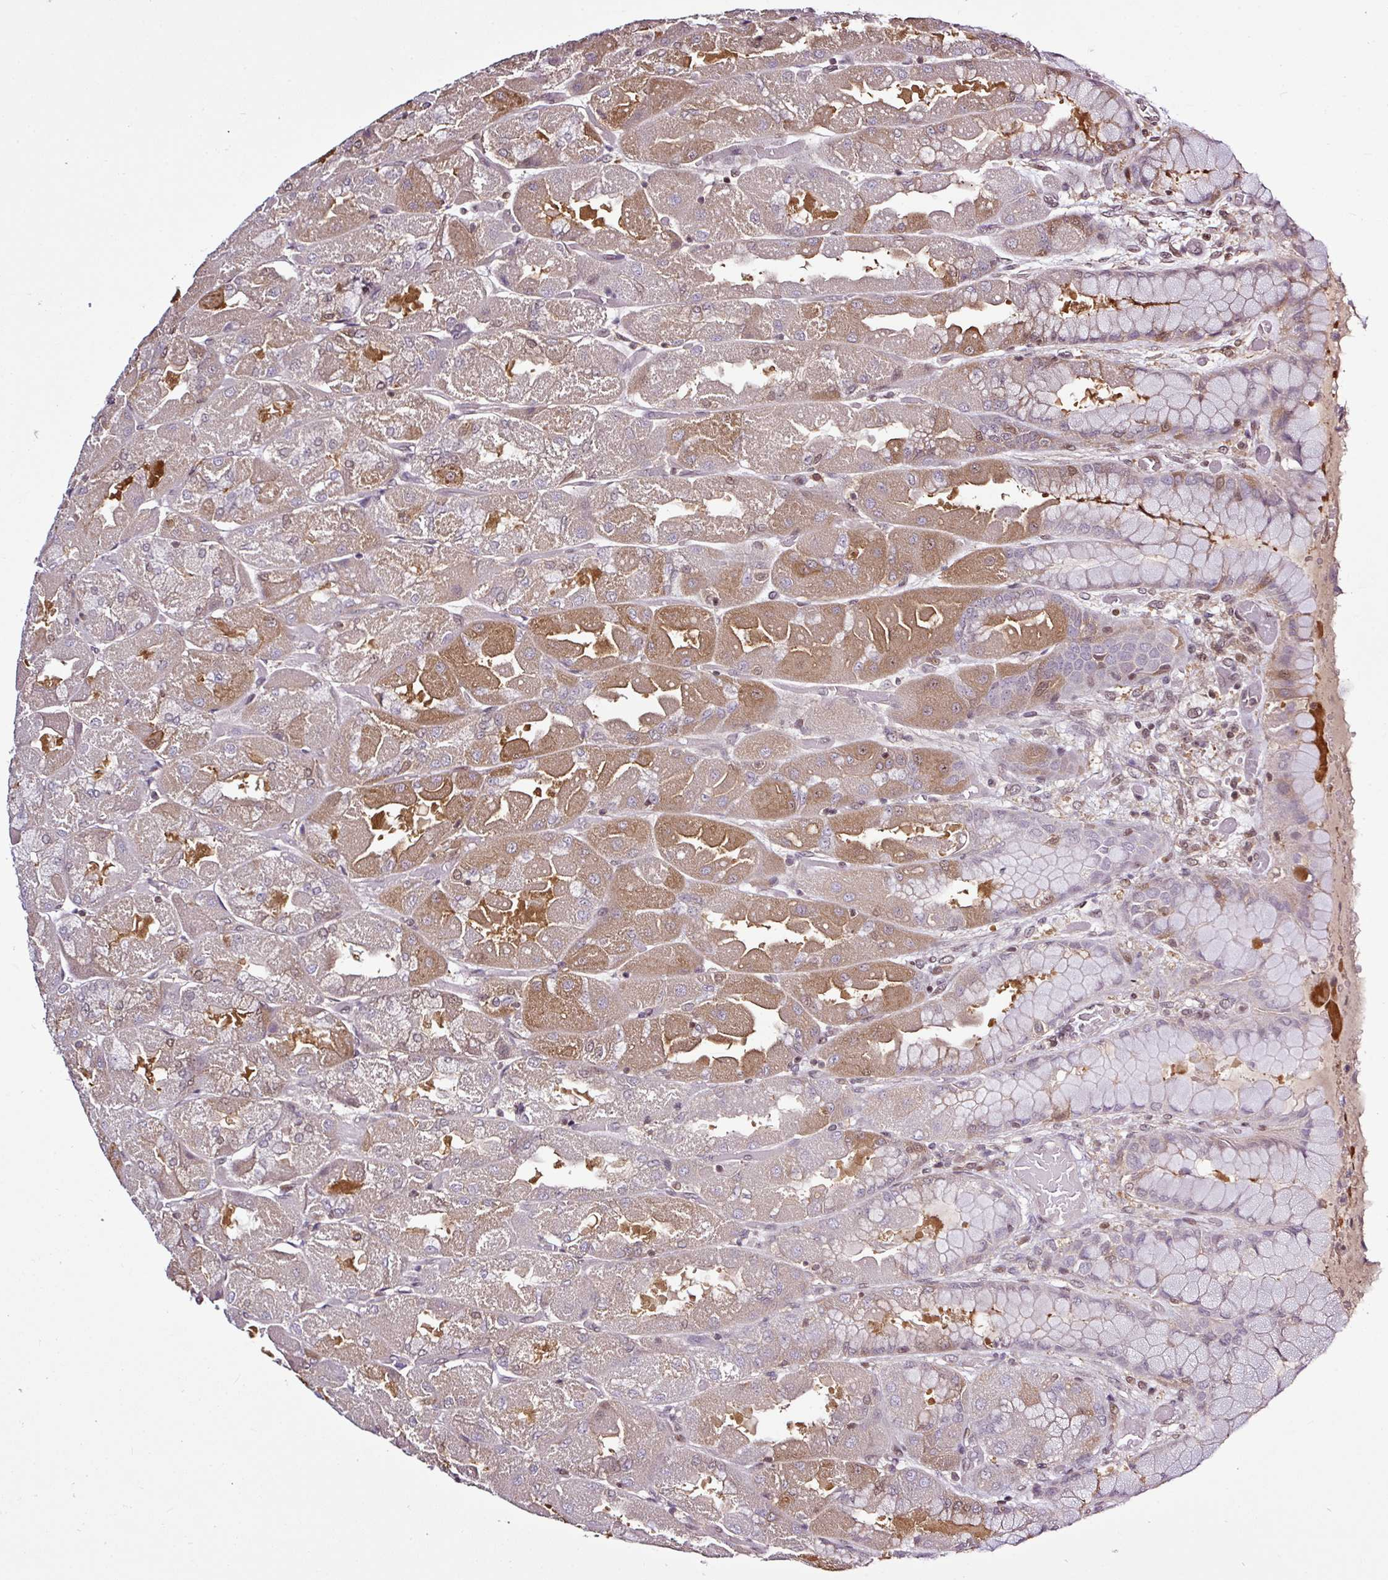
{"staining": {"intensity": "moderate", "quantity": "25%-75%", "location": "cytoplasmic/membranous,nuclear"}, "tissue": "stomach", "cell_type": "Glandular cells", "image_type": "normal", "snomed": [{"axis": "morphology", "description": "Normal tissue, NOS"}, {"axis": "topography", "description": "Stomach"}], "caption": "Moderate cytoplasmic/membranous,nuclear expression for a protein is identified in approximately 25%-75% of glandular cells of benign stomach using immunohistochemistry (IHC).", "gene": "ITPKC", "patient": {"sex": "female", "age": 61}}